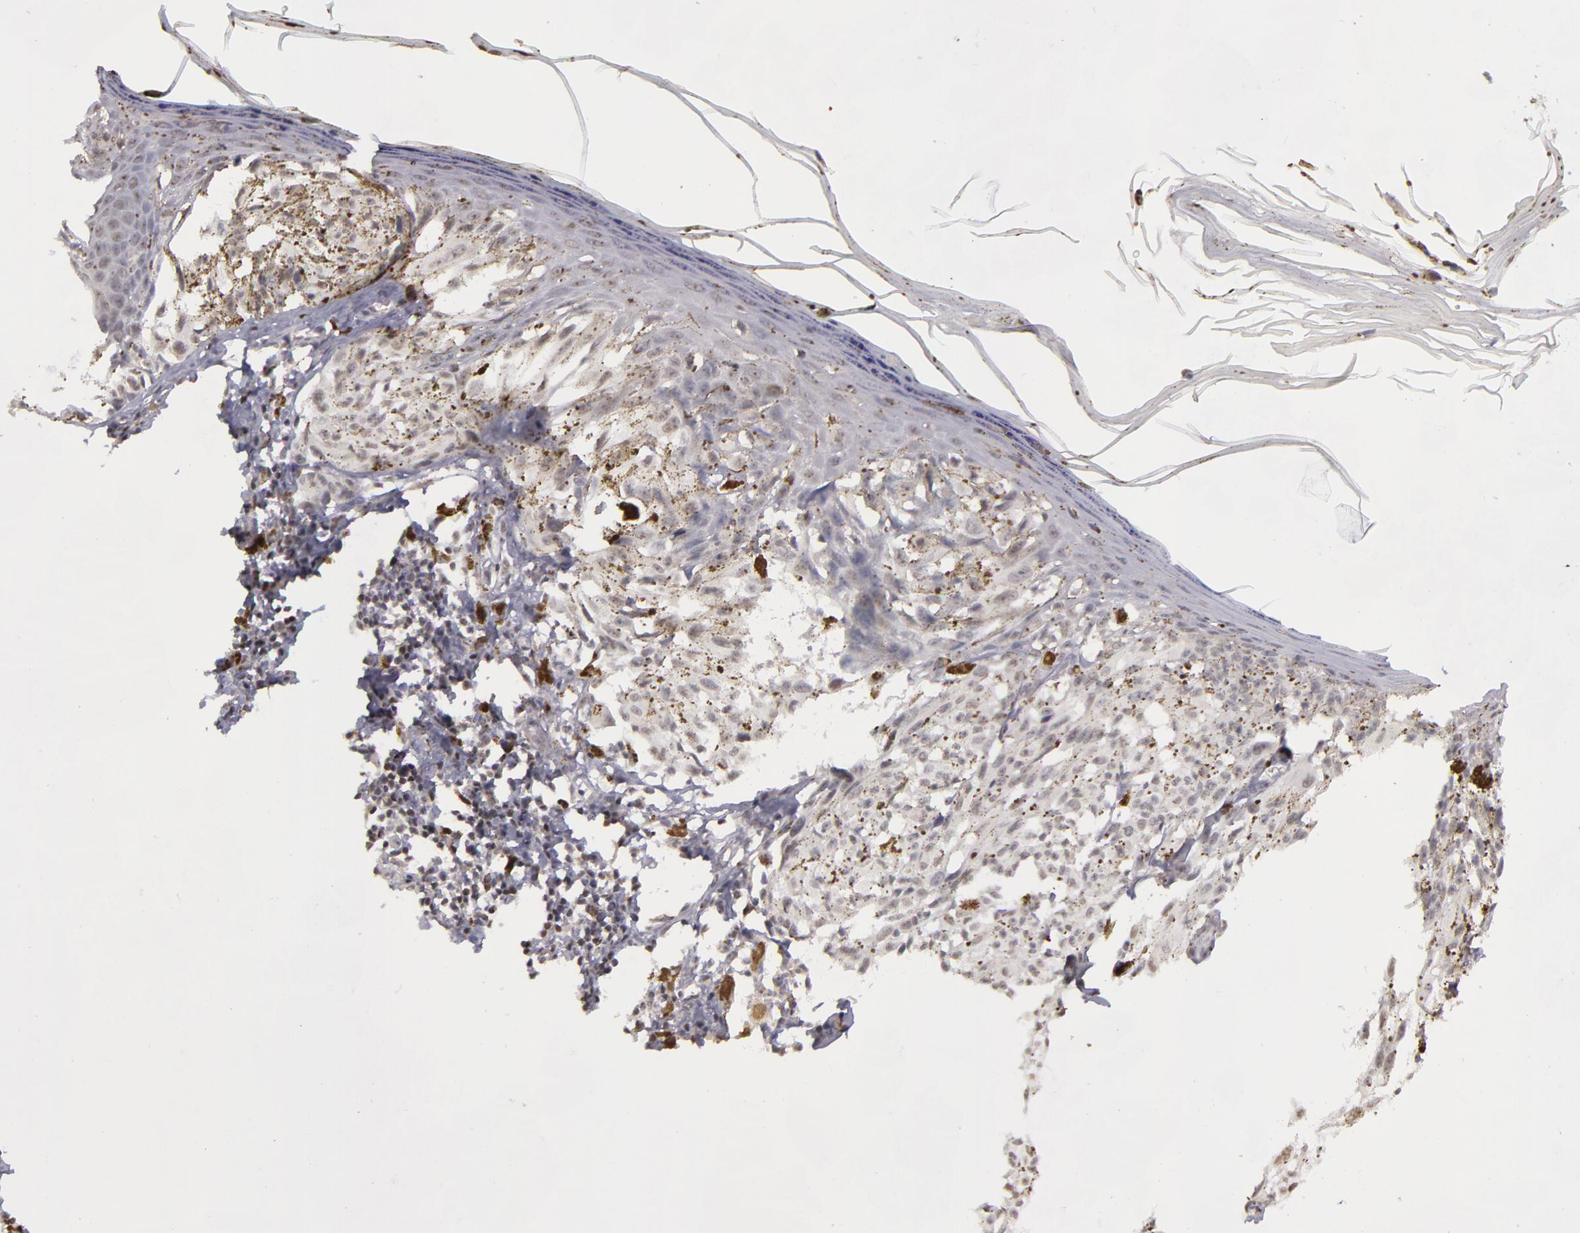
{"staining": {"intensity": "negative", "quantity": "none", "location": "none"}, "tissue": "melanoma", "cell_type": "Tumor cells", "image_type": "cancer", "snomed": [{"axis": "morphology", "description": "Malignant melanoma, NOS"}, {"axis": "topography", "description": "Skin"}], "caption": "A micrograph of human melanoma is negative for staining in tumor cells.", "gene": "RRP7A", "patient": {"sex": "female", "age": 72}}